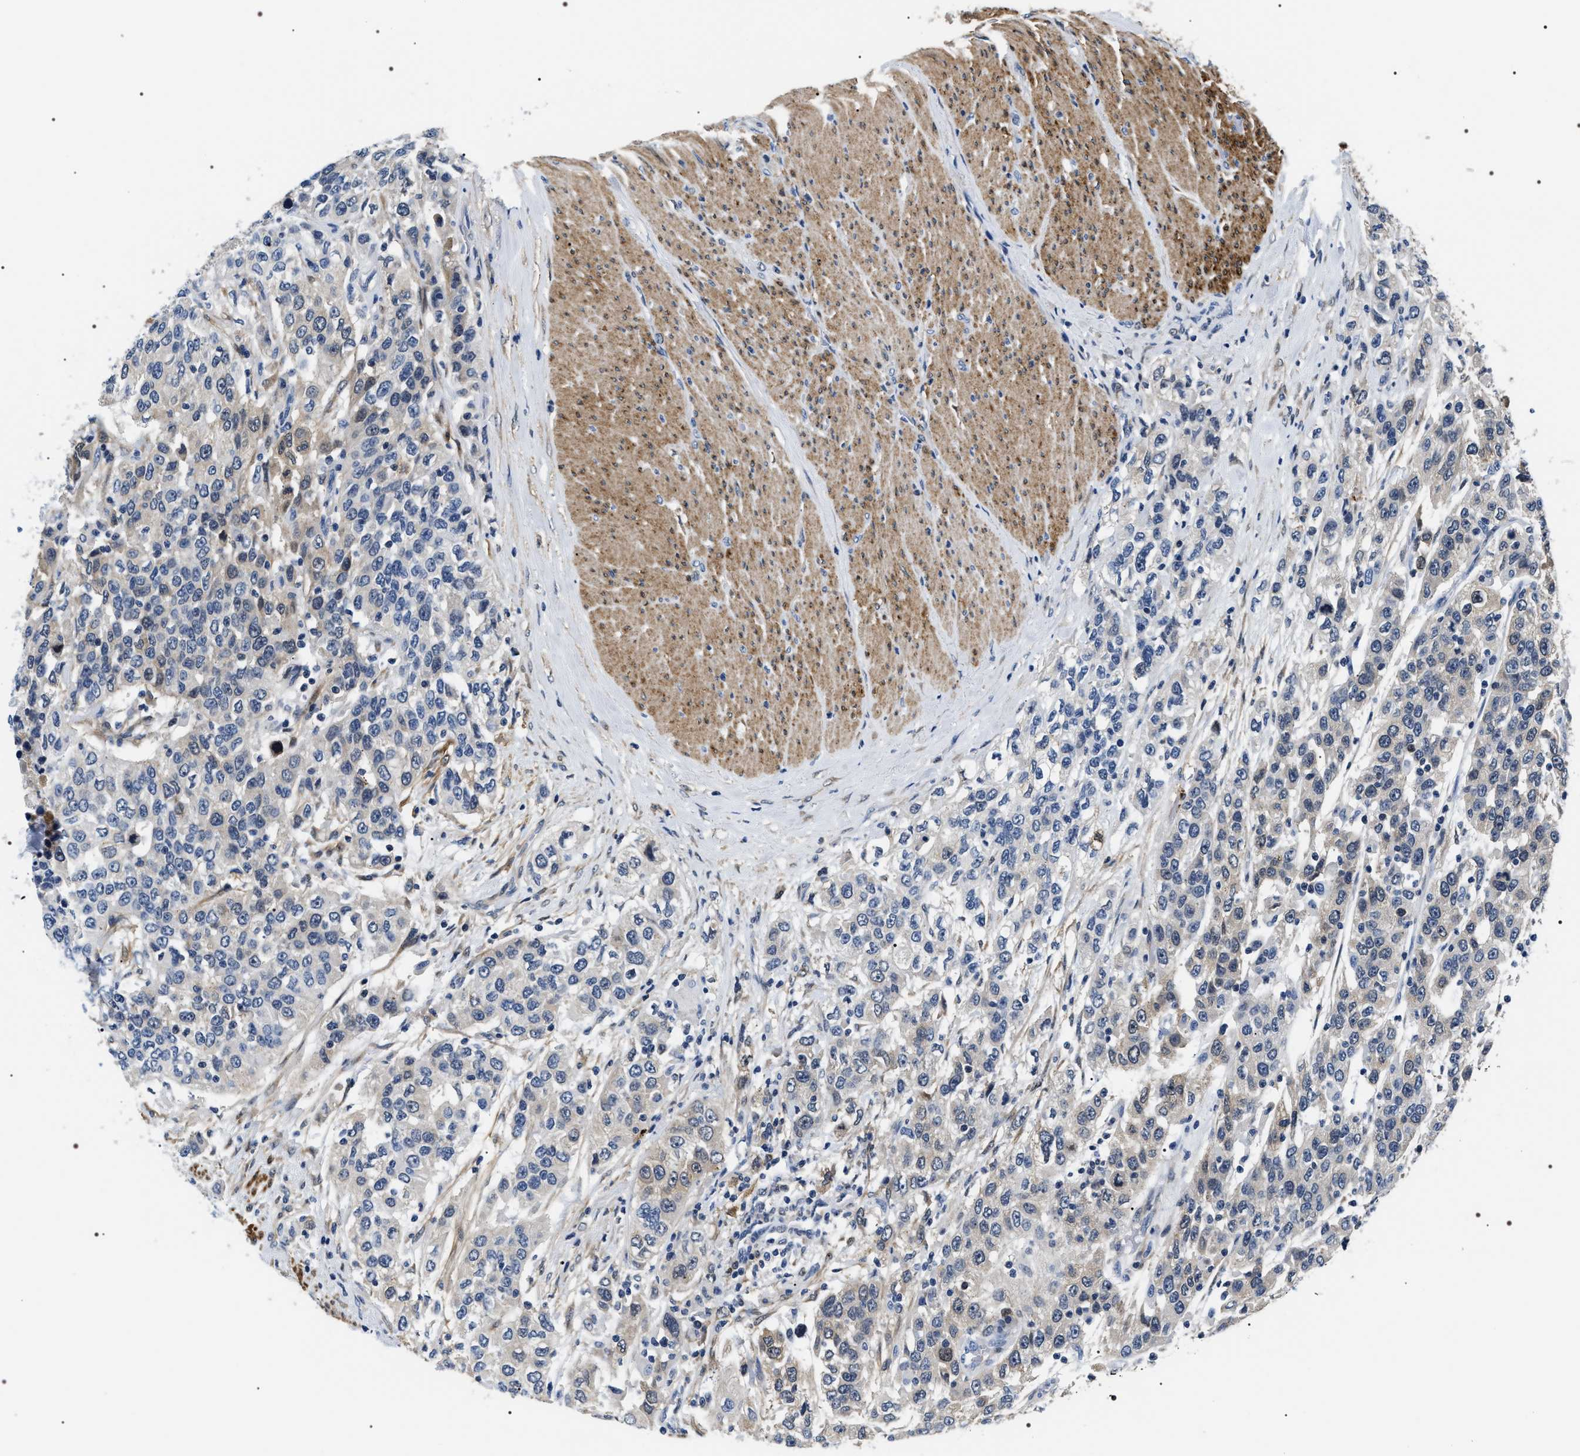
{"staining": {"intensity": "negative", "quantity": "none", "location": "none"}, "tissue": "urothelial cancer", "cell_type": "Tumor cells", "image_type": "cancer", "snomed": [{"axis": "morphology", "description": "Urothelial carcinoma, High grade"}, {"axis": "topography", "description": "Urinary bladder"}], "caption": "DAB (3,3'-diaminobenzidine) immunohistochemical staining of human urothelial cancer demonstrates no significant expression in tumor cells. (Brightfield microscopy of DAB (3,3'-diaminobenzidine) immunohistochemistry at high magnification).", "gene": "BAG2", "patient": {"sex": "female", "age": 80}}